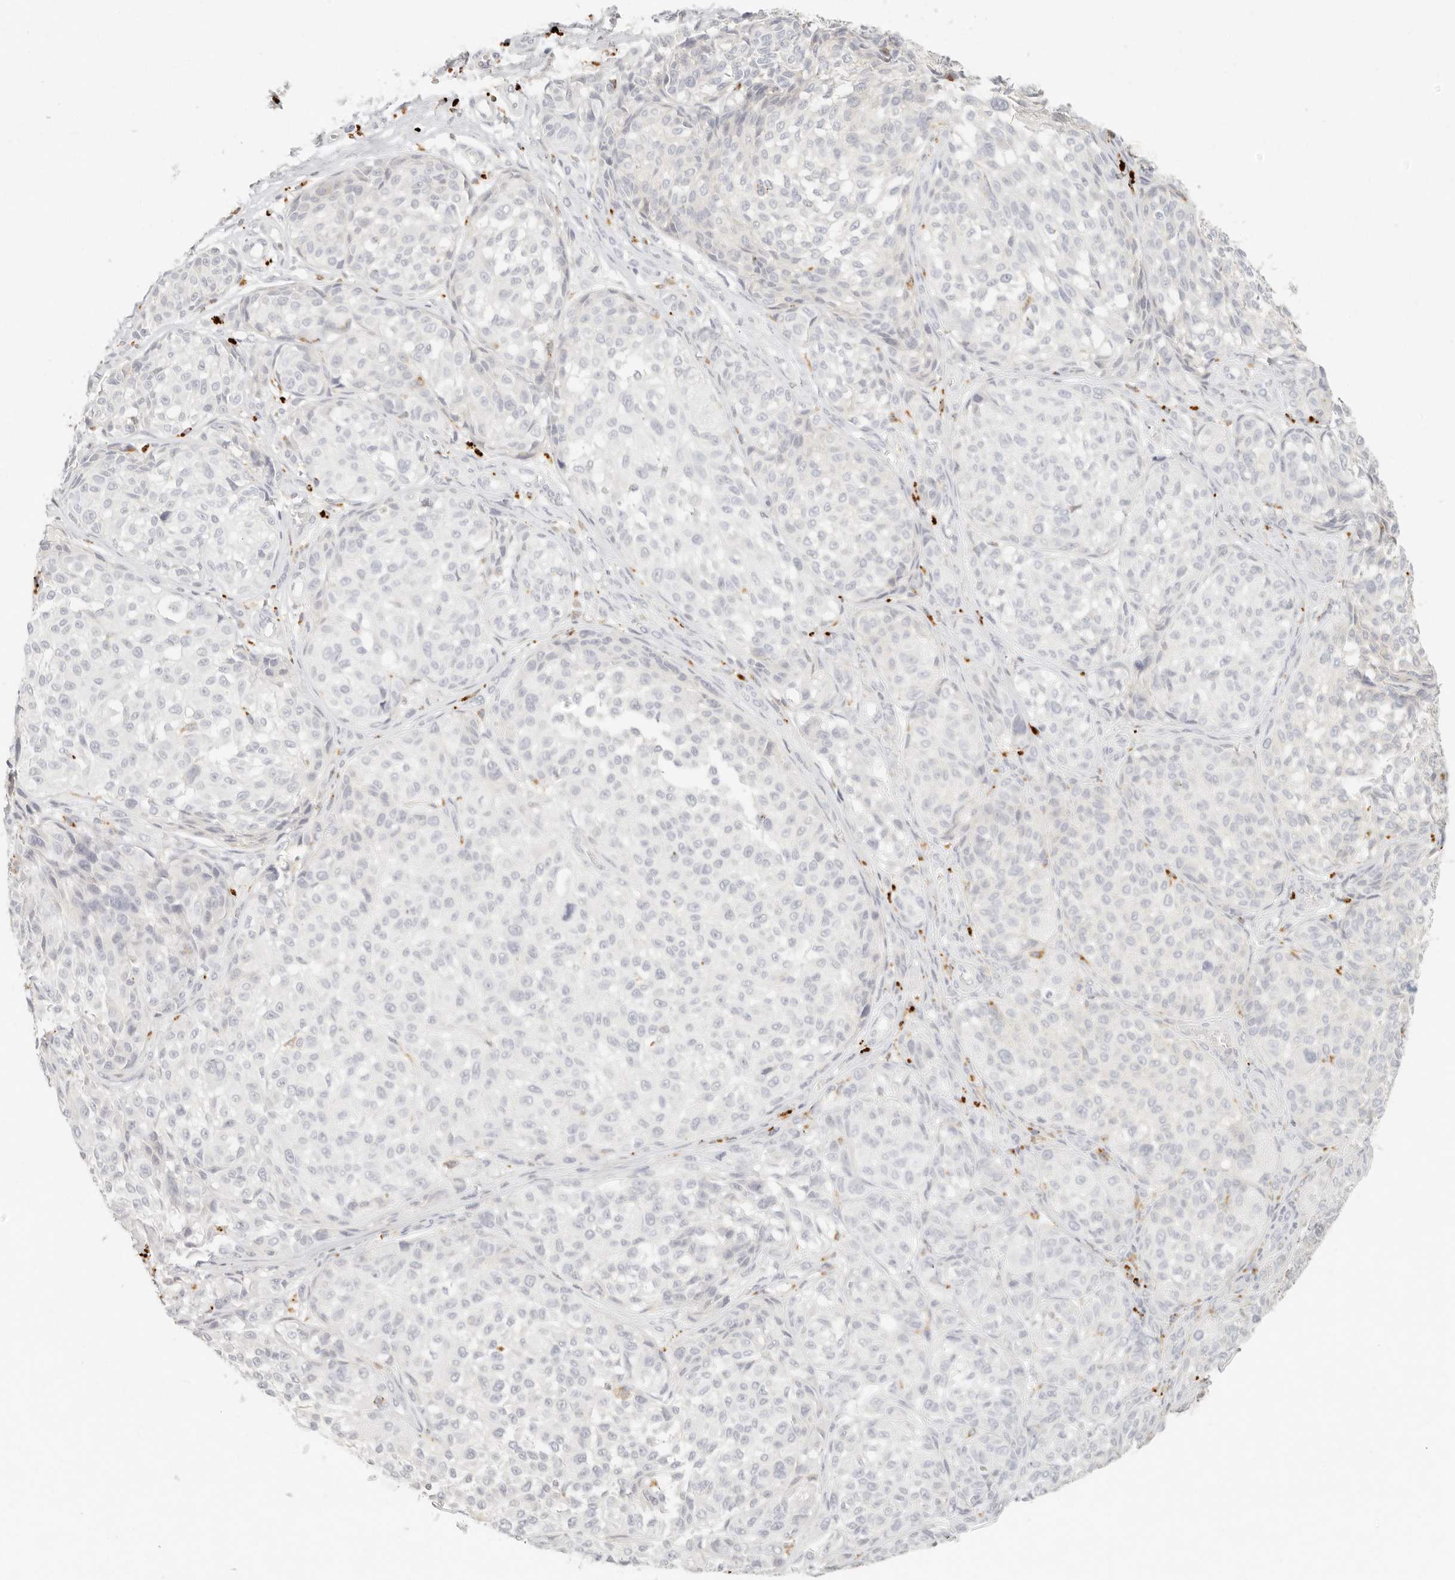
{"staining": {"intensity": "negative", "quantity": "none", "location": "none"}, "tissue": "melanoma", "cell_type": "Tumor cells", "image_type": "cancer", "snomed": [{"axis": "morphology", "description": "Malignant melanoma, NOS"}, {"axis": "topography", "description": "Skin"}], "caption": "Melanoma was stained to show a protein in brown. There is no significant positivity in tumor cells.", "gene": "RNASET2", "patient": {"sex": "male", "age": 83}}